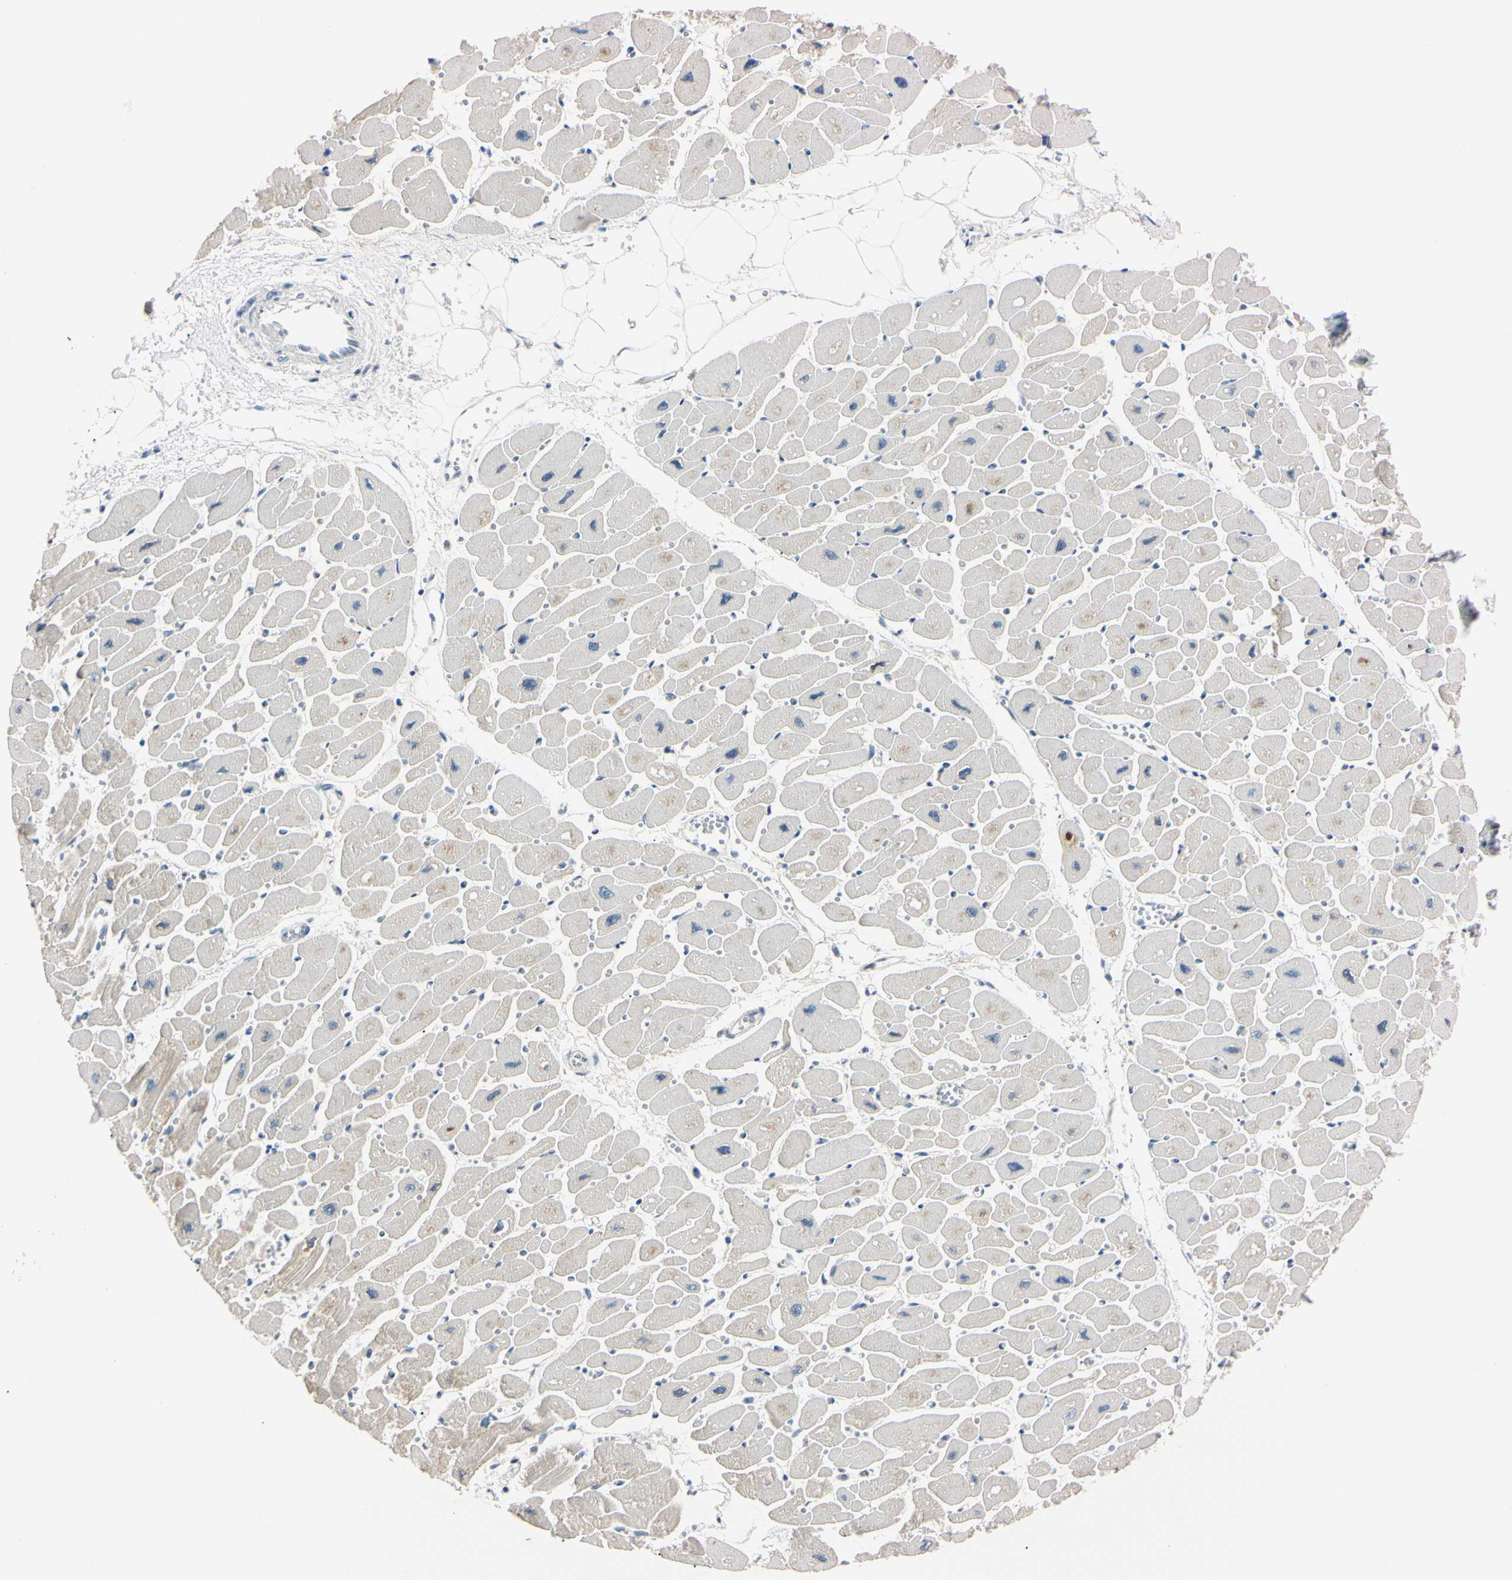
{"staining": {"intensity": "negative", "quantity": "none", "location": "none"}, "tissue": "heart muscle", "cell_type": "Cardiomyocytes", "image_type": "normal", "snomed": [{"axis": "morphology", "description": "Normal tissue, NOS"}, {"axis": "topography", "description": "Heart"}], "caption": "Heart muscle stained for a protein using immunohistochemistry shows no expression cardiomyocytes.", "gene": "C1orf174", "patient": {"sex": "female", "age": 54}}